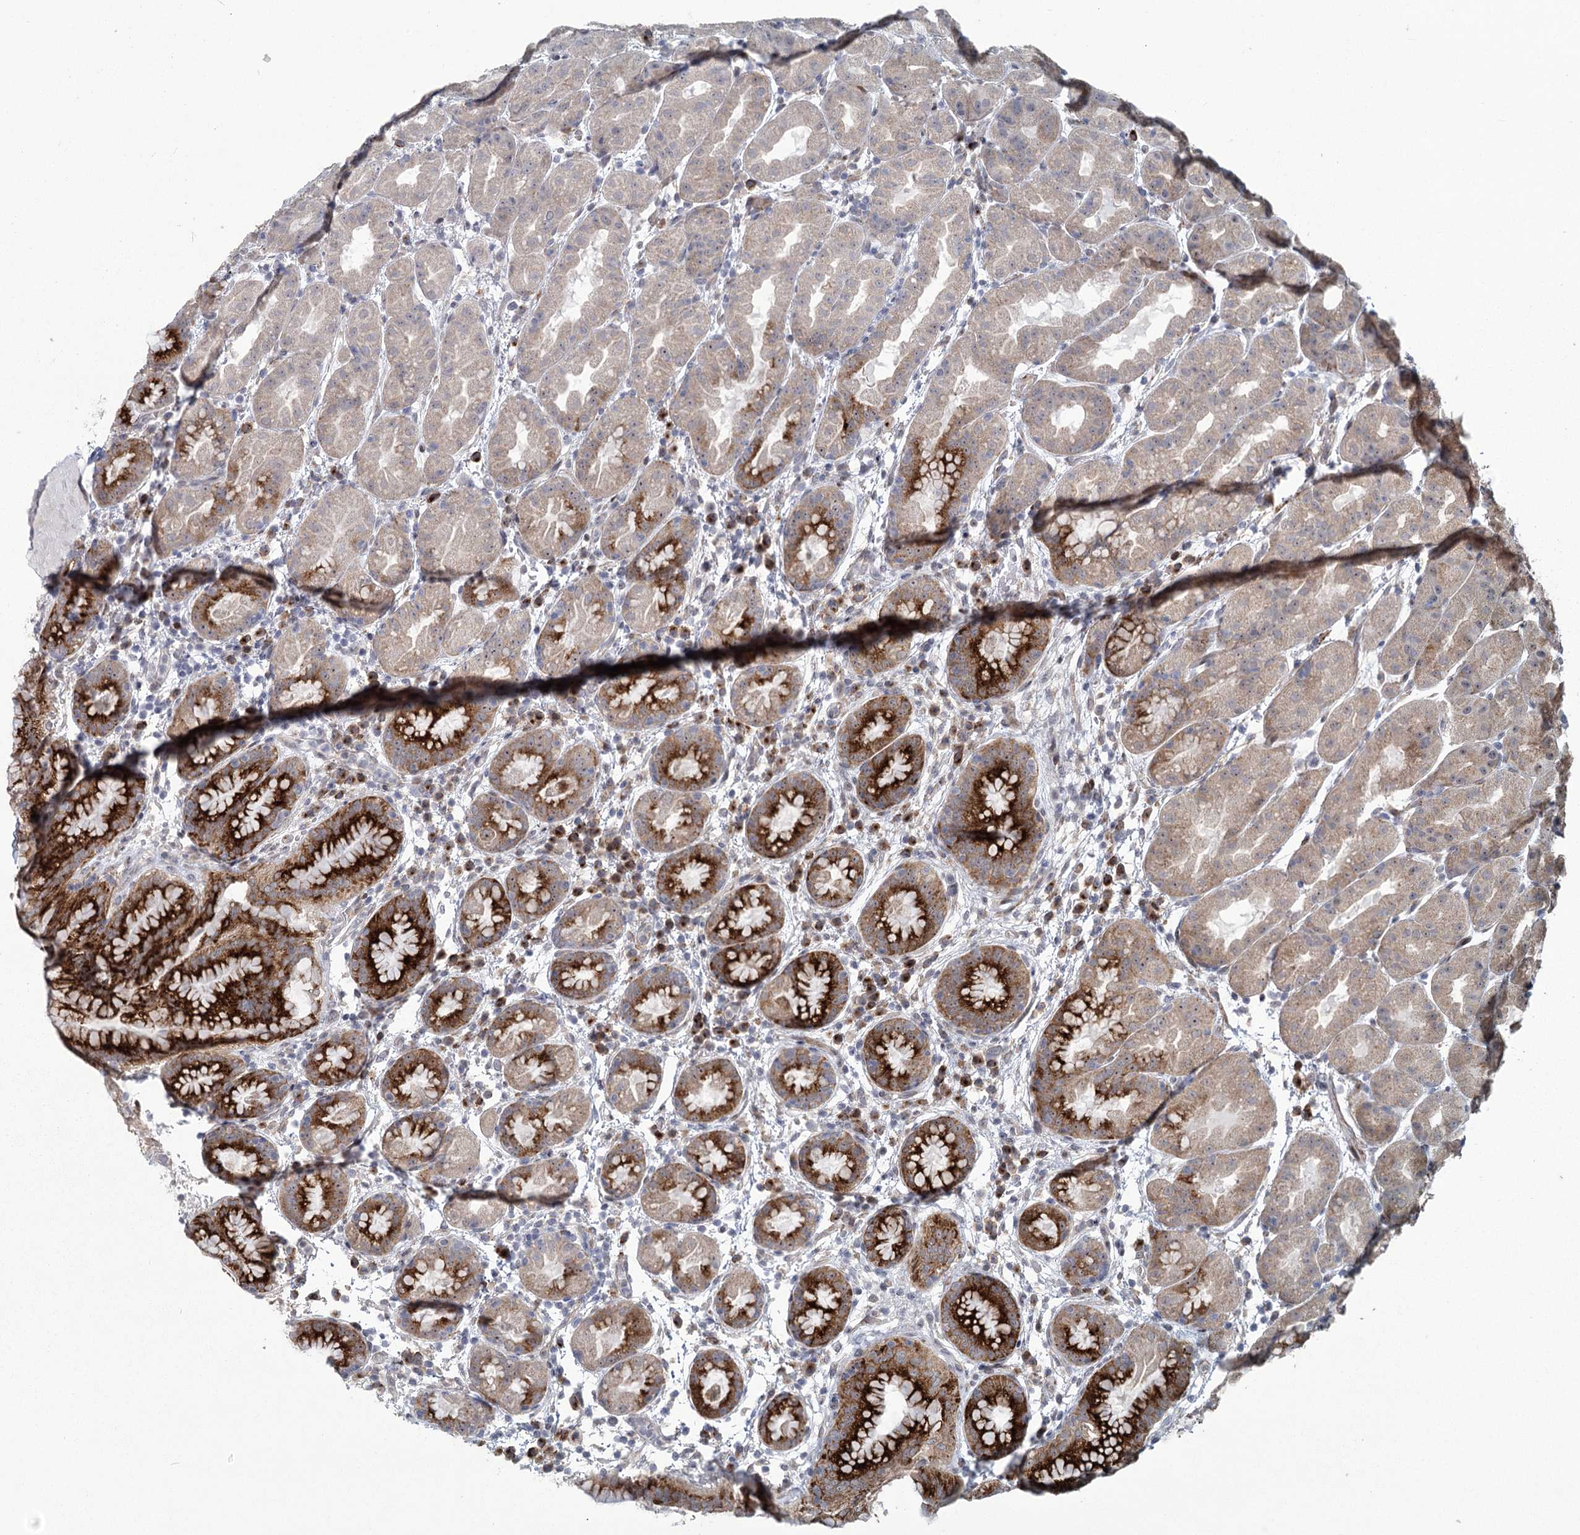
{"staining": {"intensity": "strong", "quantity": "25%-75%", "location": "cytoplasmic/membranous"}, "tissue": "stomach", "cell_type": "Glandular cells", "image_type": "normal", "snomed": [{"axis": "morphology", "description": "Normal tissue, NOS"}, {"axis": "topography", "description": "Stomach"}], "caption": "Stomach stained with immunohistochemistry shows strong cytoplasmic/membranous expression in approximately 25%-75% of glandular cells.", "gene": "PARM1", "patient": {"sex": "female", "age": 79}}